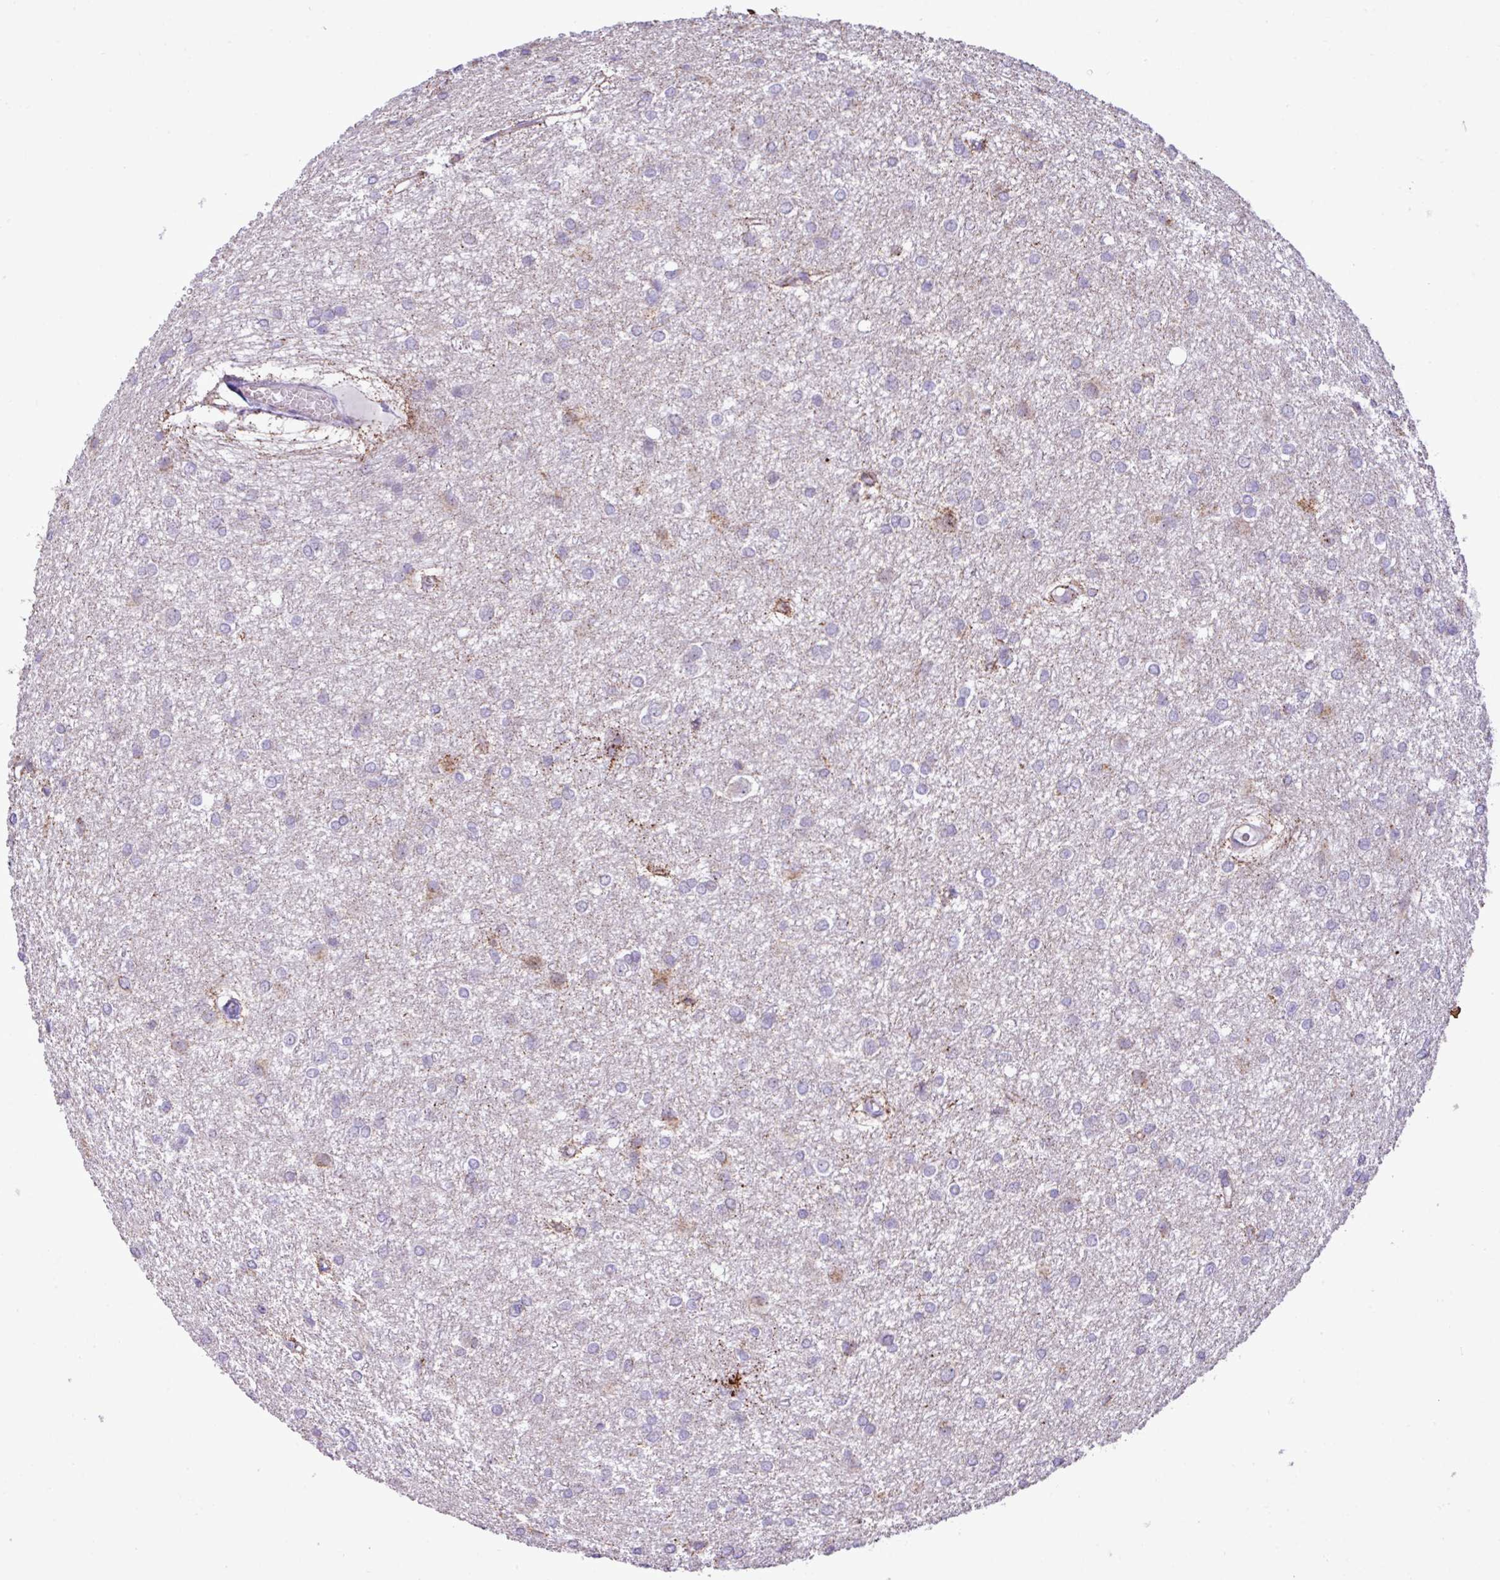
{"staining": {"intensity": "negative", "quantity": "none", "location": "none"}, "tissue": "glioma", "cell_type": "Tumor cells", "image_type": "cancer", "snomed": [{"axis": "morphology", "description": "Glioma, malignant, High grade"}, {"axis": "topography", "description": "Brain"}], "caption": "An immunohistochemistry photomicrograph of glioma is shown. There is no staining in tumor cells of glioma.", "gene": "SGPP1", "patient": {"sex": "female", "age": 50}}